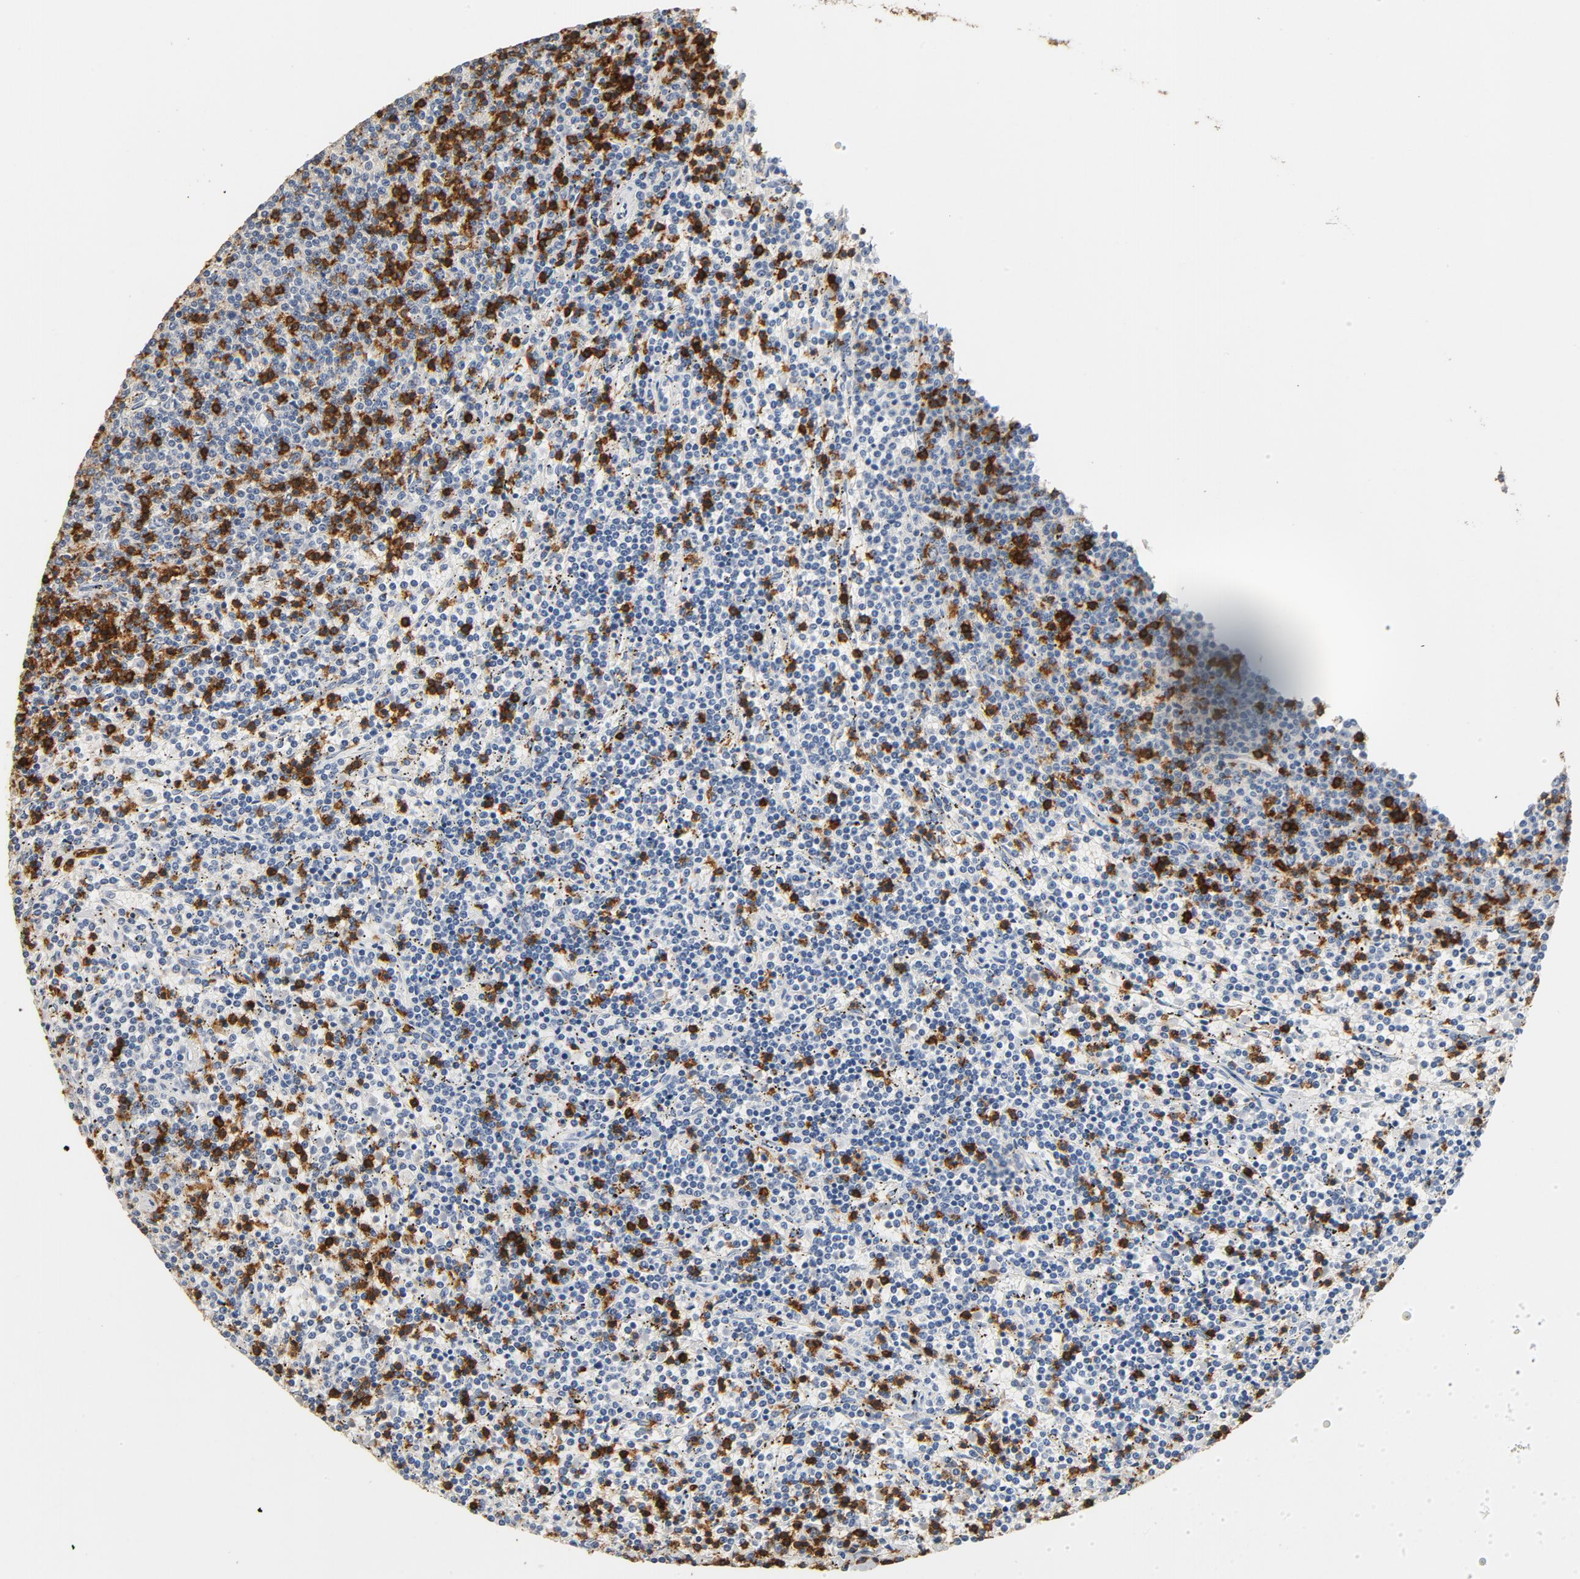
{"staining": {"intensity": "strong", "quantity": "25%-75%", "location": "cytoplasmic/membranous"}, "tissue": "lymphoma", "cell_type": "Tumor cells", "image_type": "cancer", "snomed": [{"axis": "morphology", "description": "Malignant lymphoma, non-Hodgkin's type, Low grade"}, {"axis": "topography", "description": "Spleen"}], "caption": "Tumor cells exhibit high levels of strong cytoplasmic/membranous positivity in approximately 25%-75% of cells in human lymphoma.", "gene": "CD247", "patient": {"sex": "female", "age": 50}}